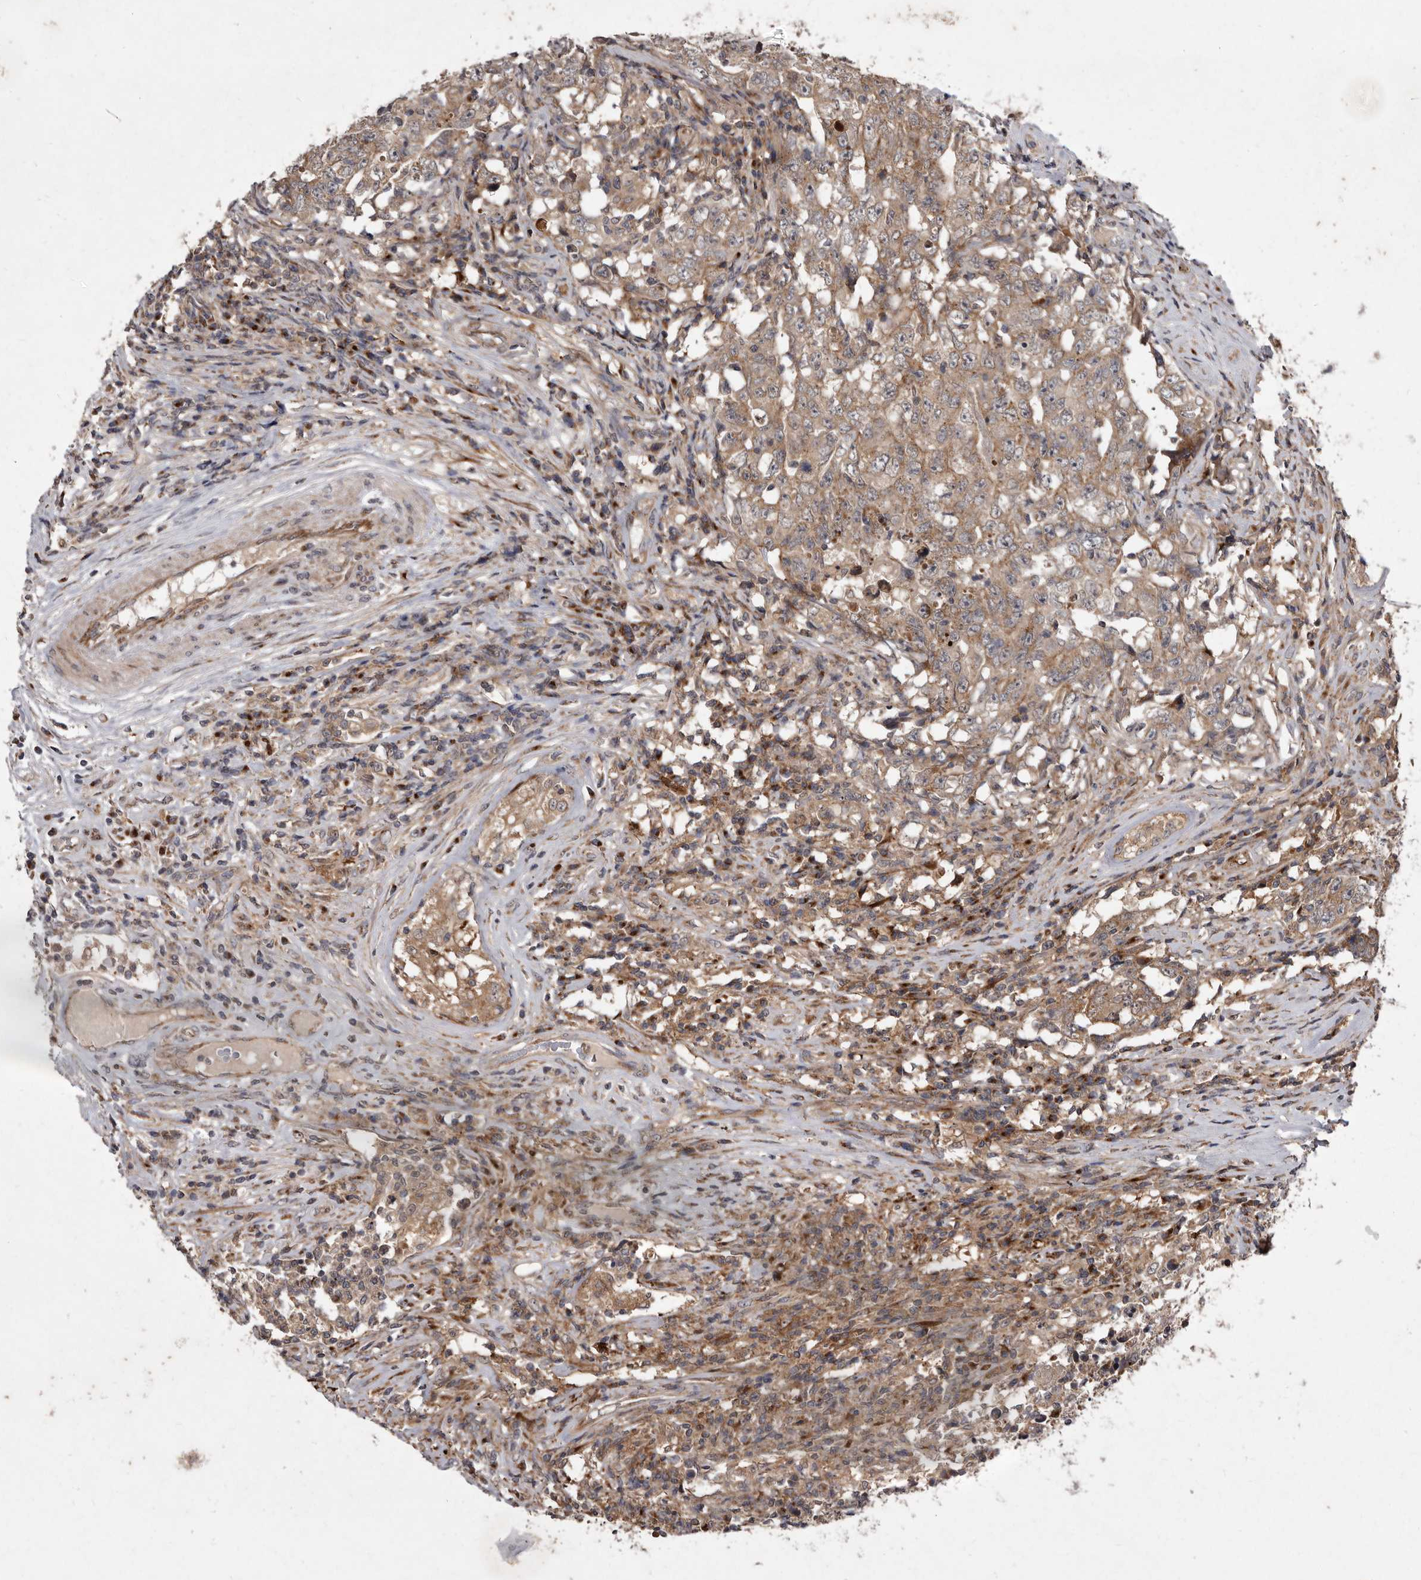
{"staining": {"intensity": "moderate", "quantity": ">75%", "location": "cytoplasmic/membranous"}, "tissue": "testis cancer", "cell_type": "Tumor cells", "image_type": "cancer", "snomed": [{"axis": "morphology", "description": "Carcinoma, Embryonal, NOS"}, {"axis": "topography", "description": "Testis"}], "caption": "Testis cancer (embryonal carcinoma) stained with a protein marker demonstrates moderate staining in tumor cells.", "gene": "FLAD1", "patient": {"sex": "male", "age": 26}}